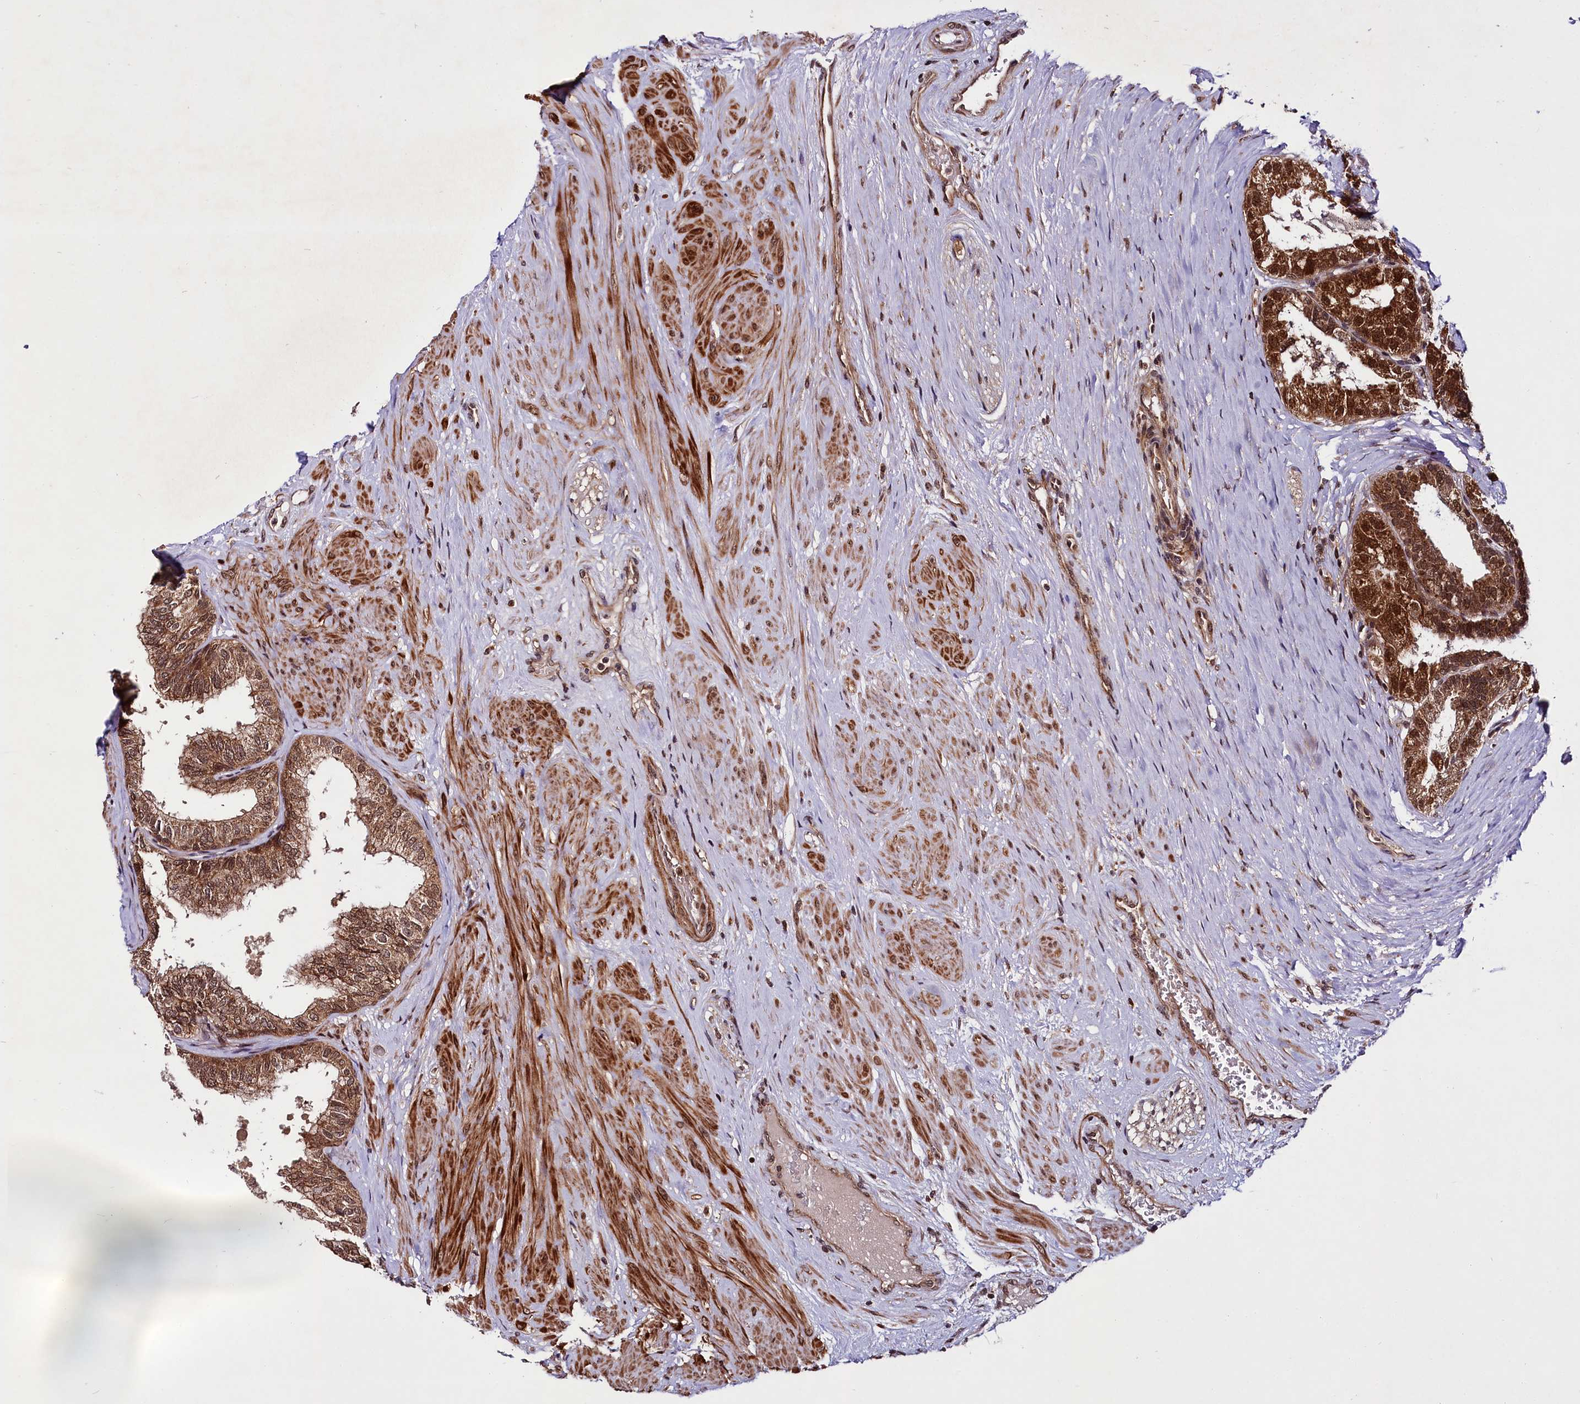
{"staining": {"intensity": "strong", "quantity": ">75%", "location": "cytoplasmic/membranous,nuclear"}, "tissue": "prostate", "cell_type": "Glandular cells", "image_type": "normal", "snomed": [{"axis": "morphology", "description": "Normal tissue, NOS"}, {"axis": "topography", "description": "Prostate"}], "caption": "Human prostate stained for a protein (brown) exhibits strong cytoplasmic/membranous,nuclear positive staining in about >75% of glandular cells.", "gene": "UBE3A", "patient": {"sex": "male", "age": 60}}